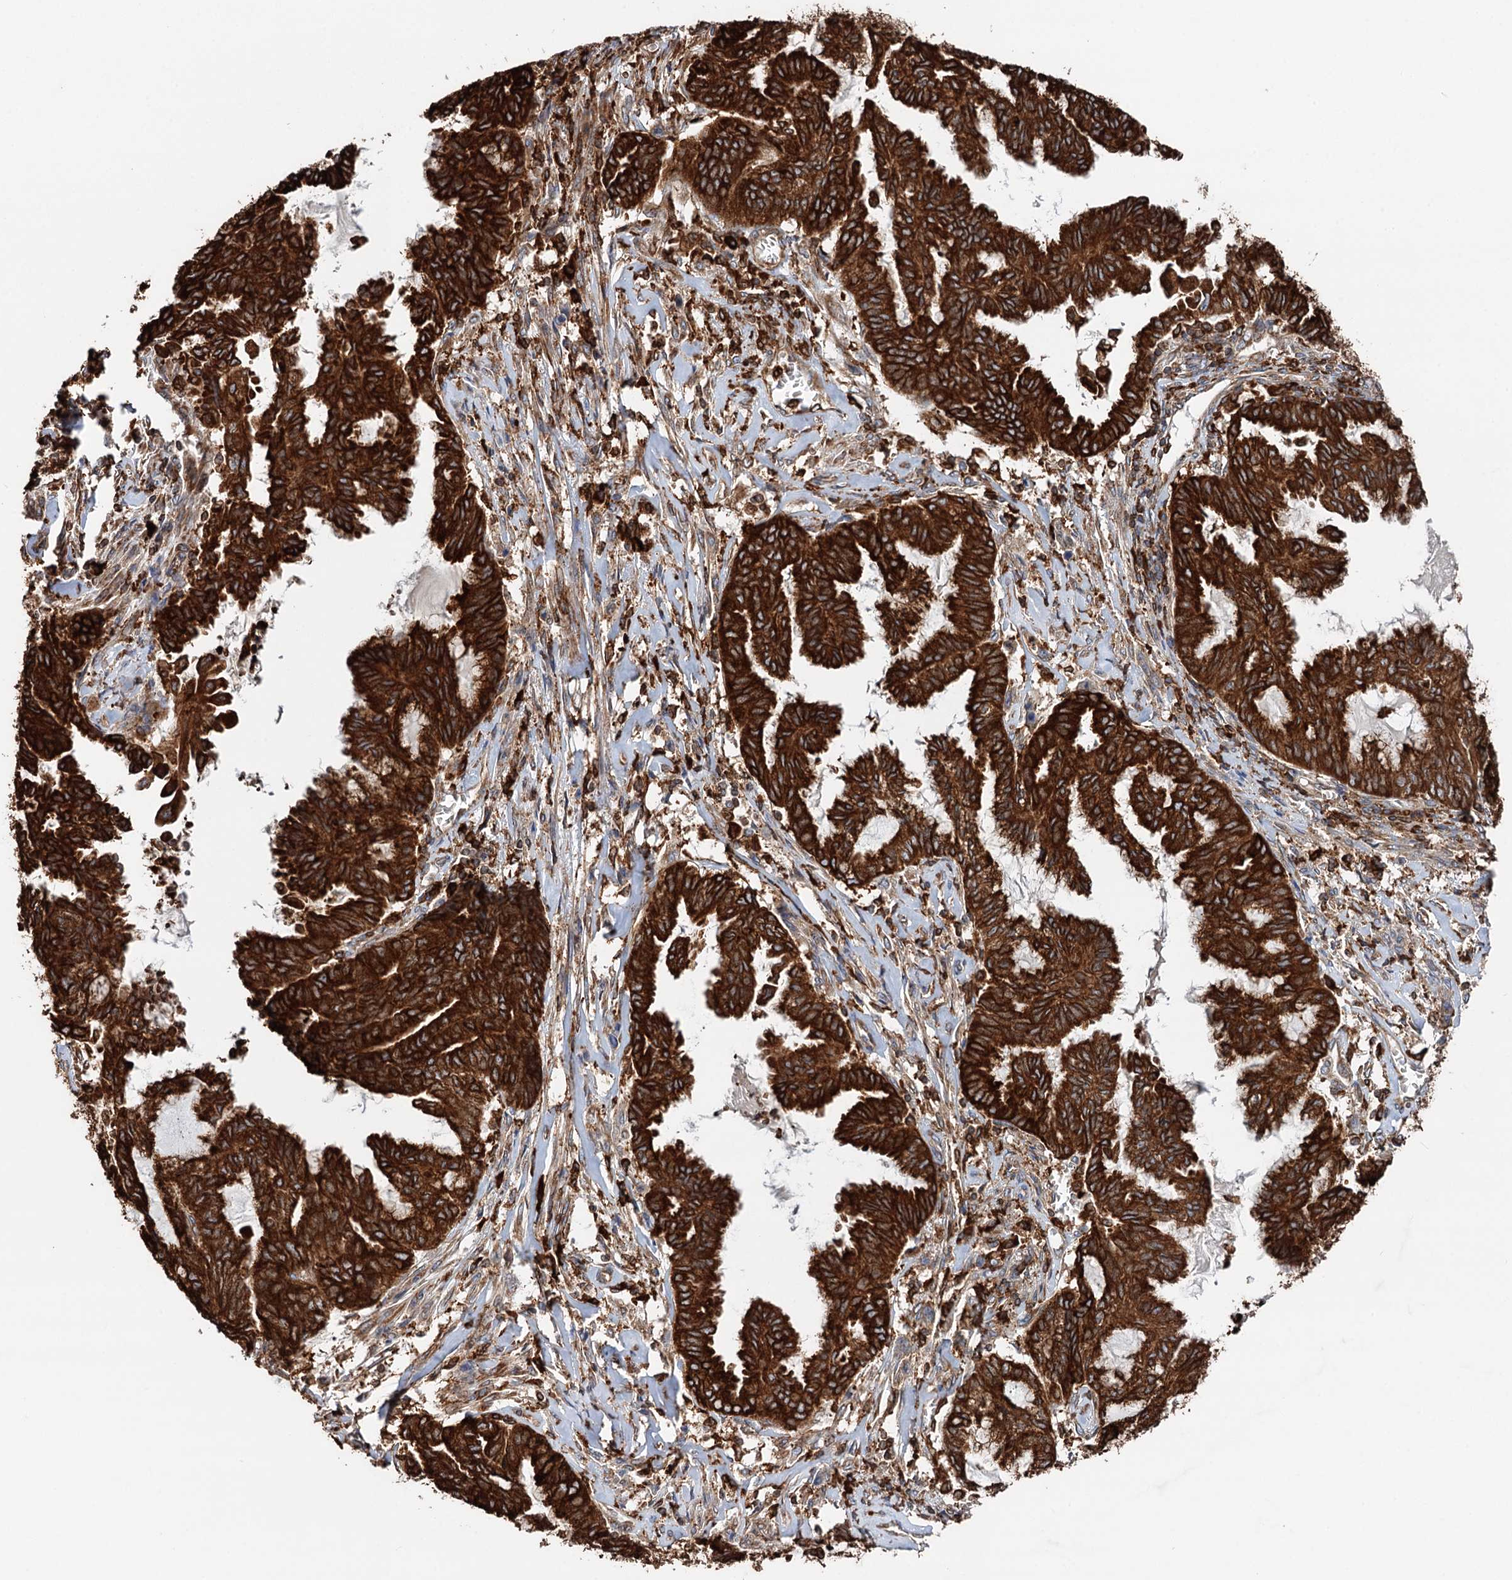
{"staining": {"intensity": "strong", "quantity": ">75%", "location": "cytoplasmic/membranous"}, "tissue": "endometrial cancer", "cell_type": "Tumor cells", "image_type": "cancer", "snomed": [{"axis": "morphology", "description": "Adenocarcinoma, NOS"}, {"axis": "topography", "description": "Endometrium"}], "caption": "The micrograph shows staining of adenocarcinoma (endometrial), revealing strong cytoplasmic/membranous protein expression (brown color) within tumor cells.", "gene": "ERP29", "patient": {"sex": "female", "age": 86}}